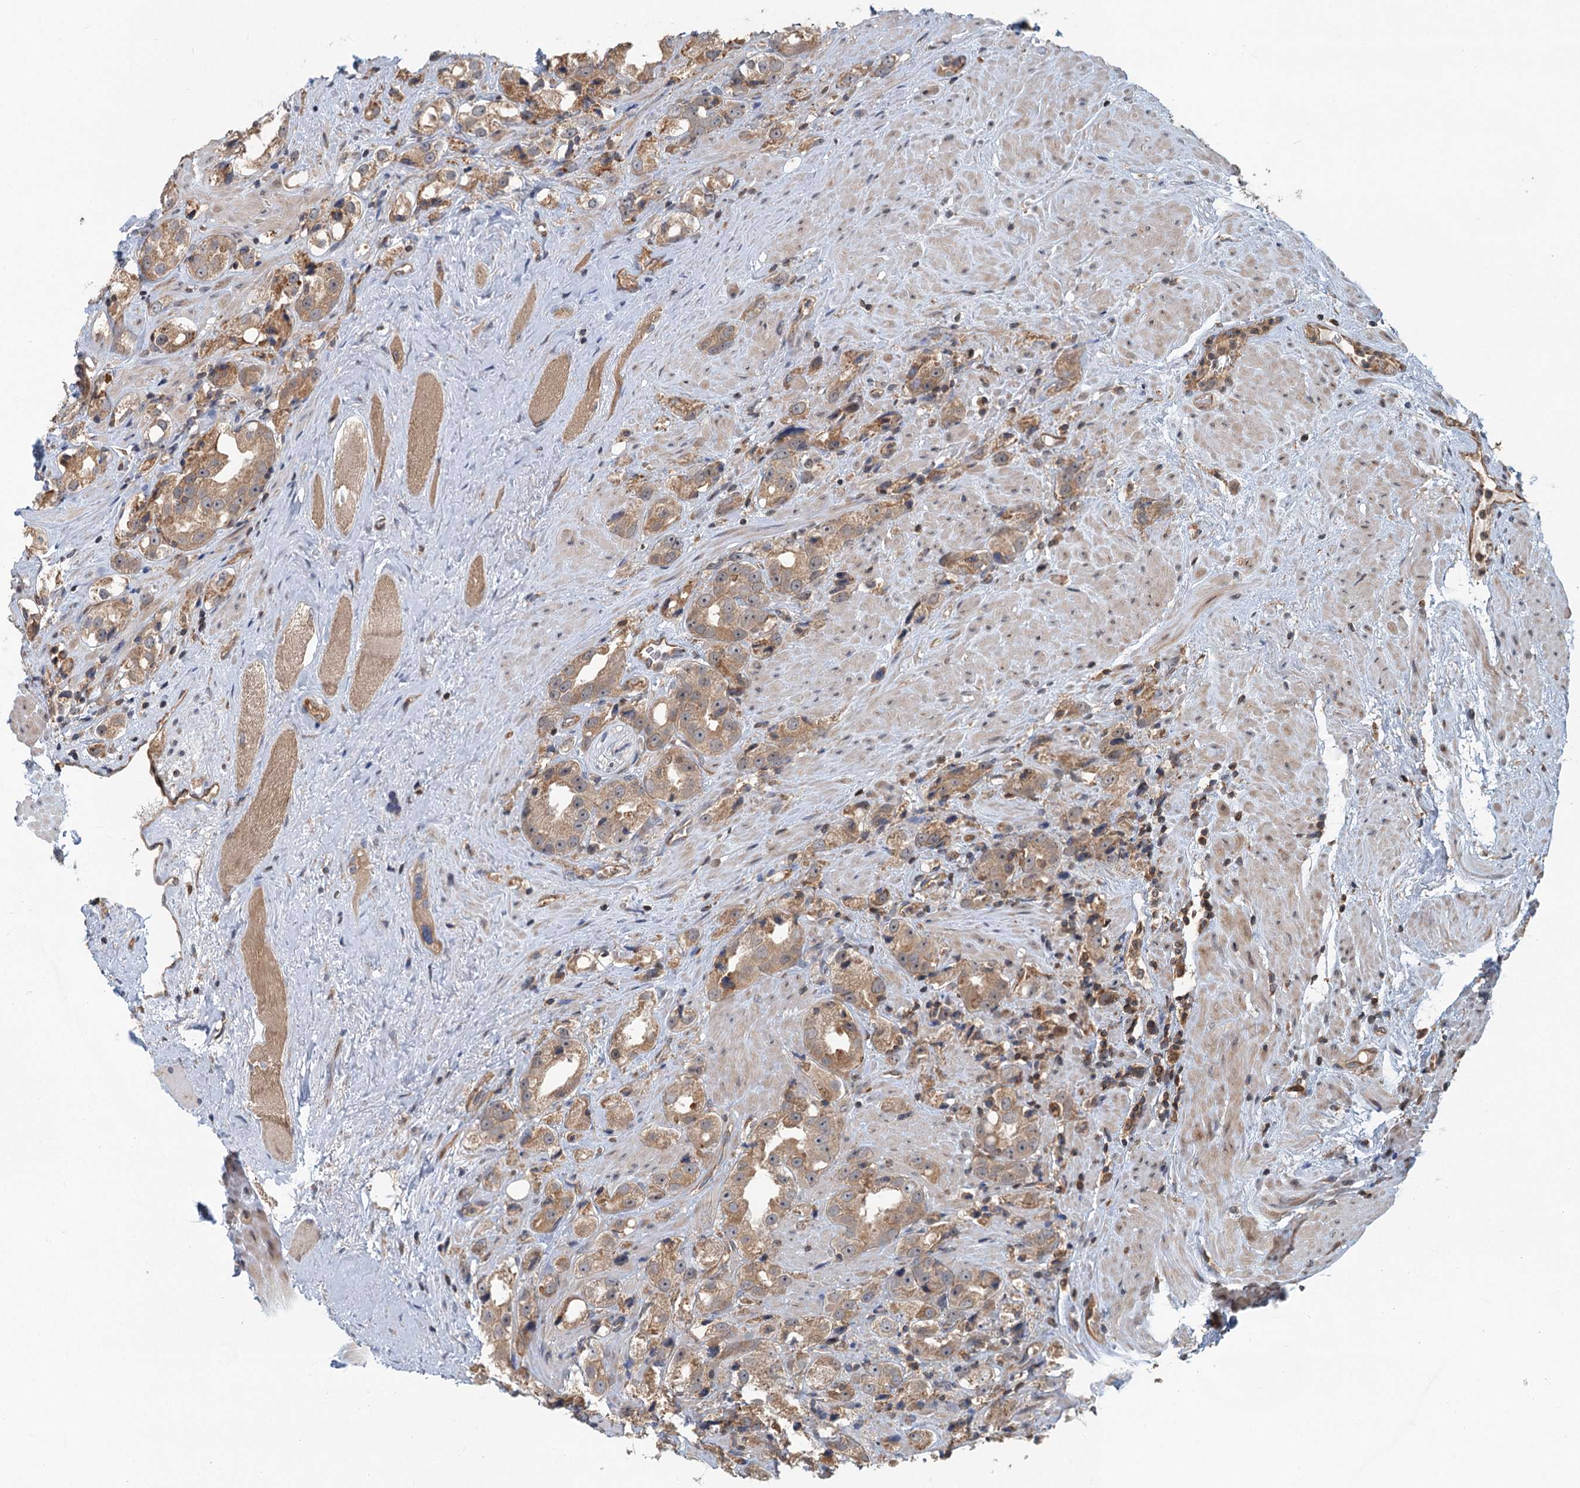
{"staining": {"intensity": "moderate", "quantity": ">75%", "location": "cytoplasmic/membranous"}, "tissue": "prostate cancer", "cell_type": "Tumor cells", "image_type": "cancer", "snomed": [{"axis": "morphology", "description": "Adenocarcinoma, NOS"}, {"axis": "topography", "description": "Prostate"}], "caption": "IHC micrograph of human prostate cancer (adenocarcinoma) stained for a protein (brown), which reveals medium levels of moderate cytoplasmic/membranous staining in about >75% of tumor cells.", "gene": "ZNF527", "patient": {"sex": "male", "age": 79}}